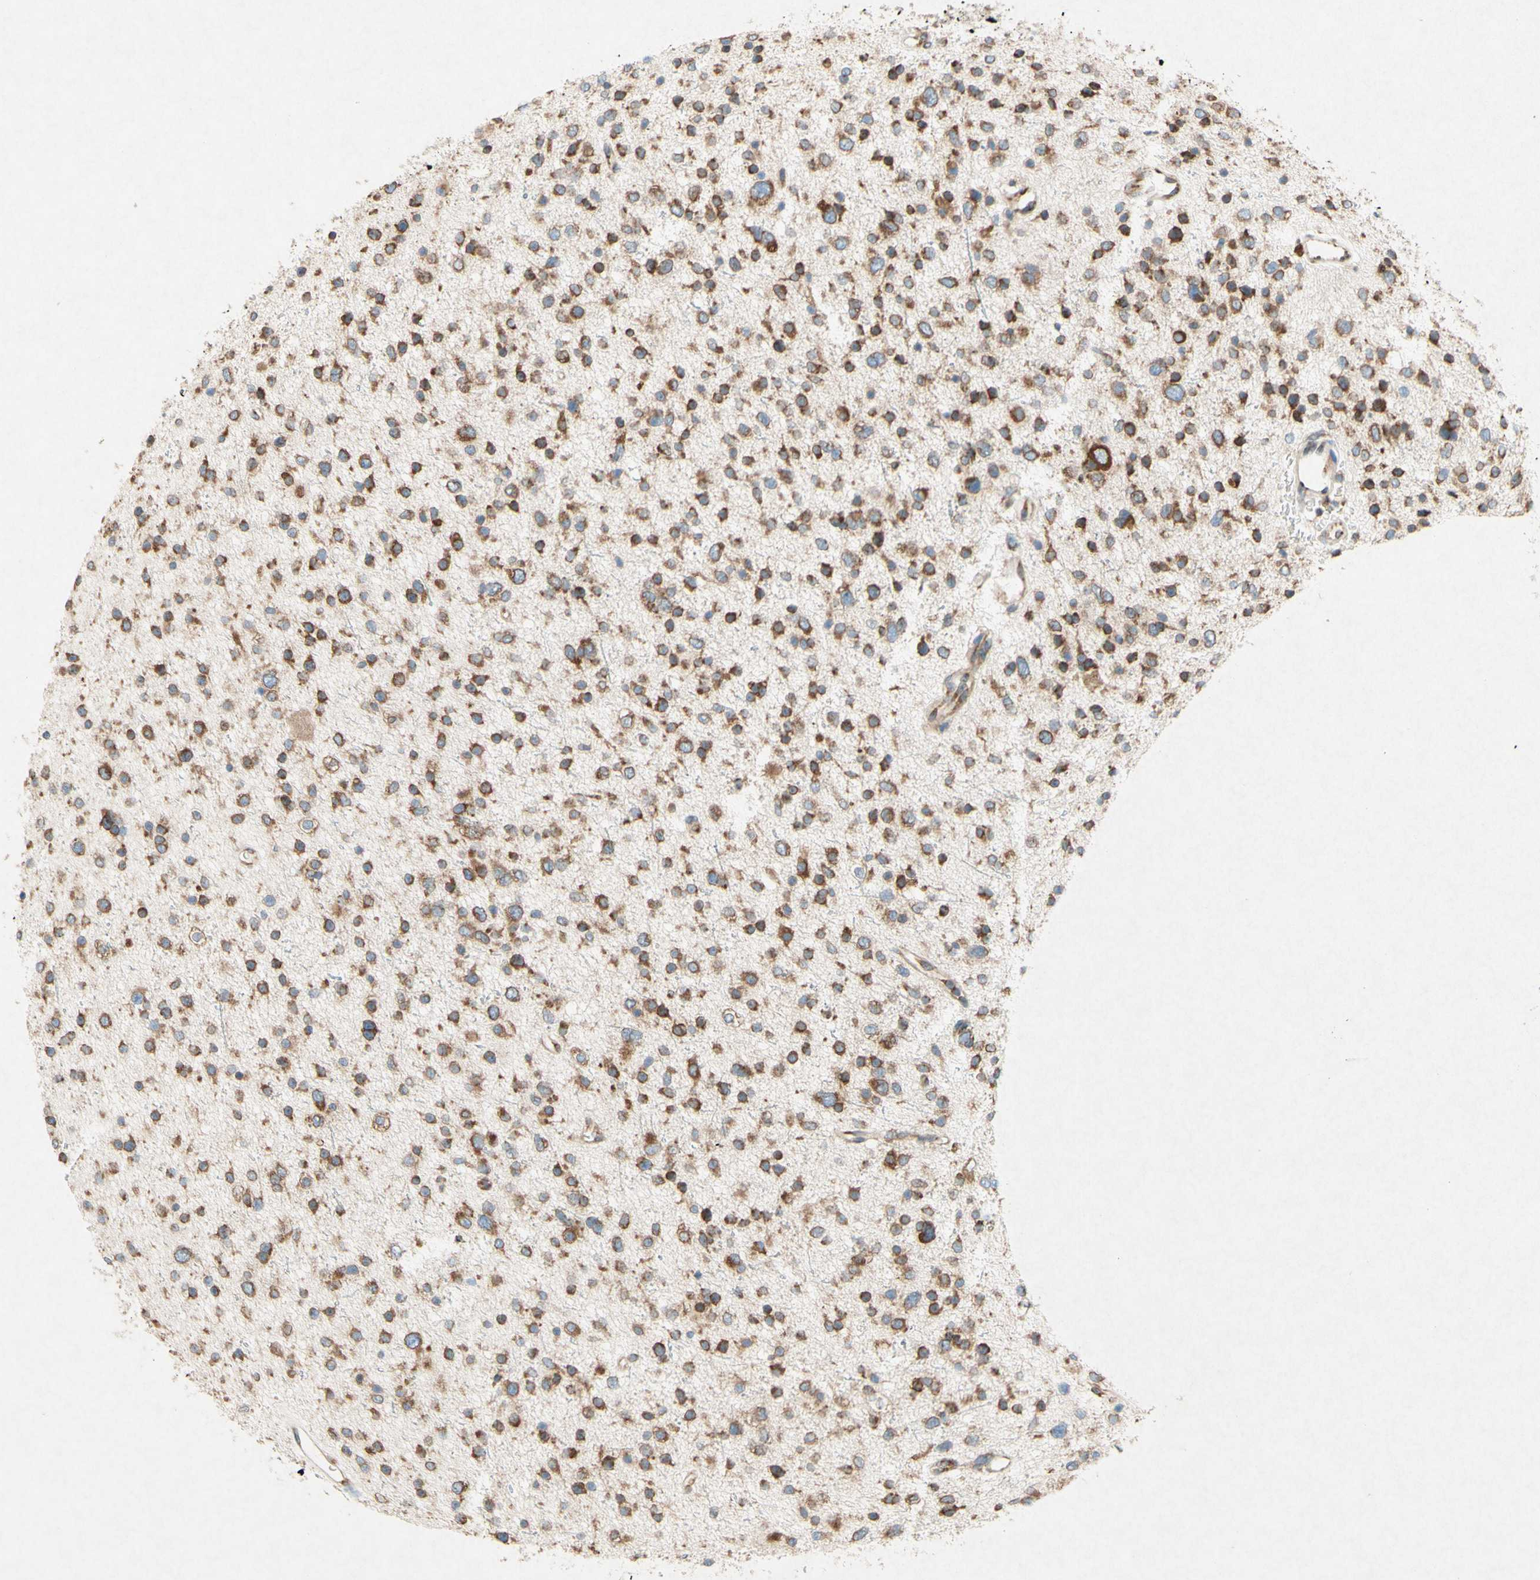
{"staining": {"intensity": "moderate", "quantity": ">75%", "location": "cytoplasmic/membranous"}, "tissue": "glioma", "cell_type": "Tumor cells", "image_type": "cancer", "snomed": [{"axis": "morphology", "description": "Glioma, malignant, Low grade"}, {"axis": "topography", "description": "Brain"}], "caption": "The histopathology image reveals a brown stain indicating the presence of a protein in the cytoplasmic/membranous of tumor cells in malignant glioma (low-grade). The protein is shown in brown color, while the nuclei are stained blue.", "gene": "PABPC1", "patient": {"sex": "female", "age": 37}}